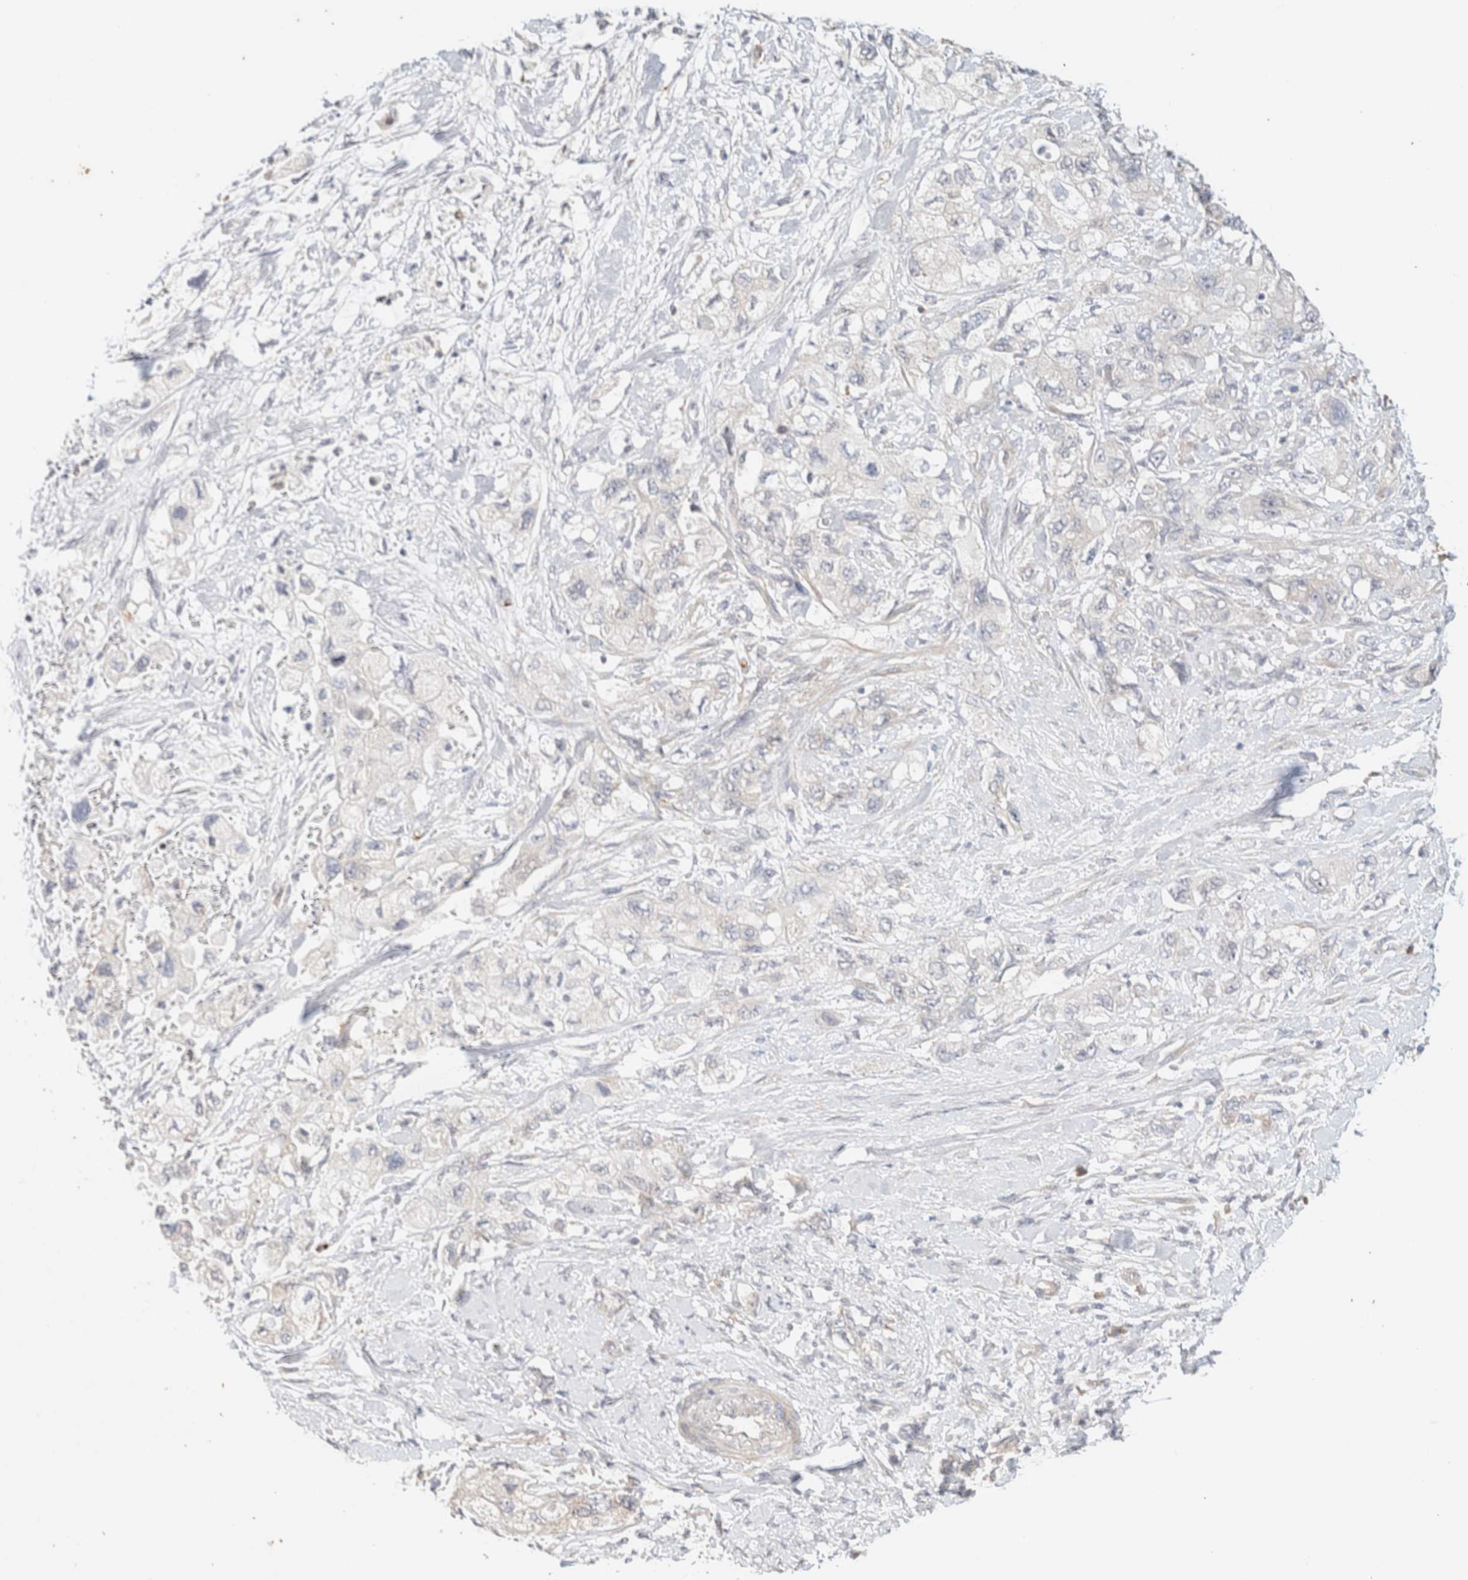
{"staining": {"intensity": "negative", "quantity": "none", "location": "none"}, "tissue": "pancreatic cancer", "cell_type": "Tumor cells", "image_type": "cancer", "snomed": [{"axis": "morphology", "description": "Adenocarcinoma, NOS"}, {"axis": "topography", "description": "Pancreas"}], "caption": "This photomicrograph is of adenocarcinoma (pancreatic) stained with IHC to label a protein in brown with the nuclei are counter-stained blue. There is no expression in tumor cells.", "gene": "SPRTN", "patient": {"sex": "female", "age": 73}}